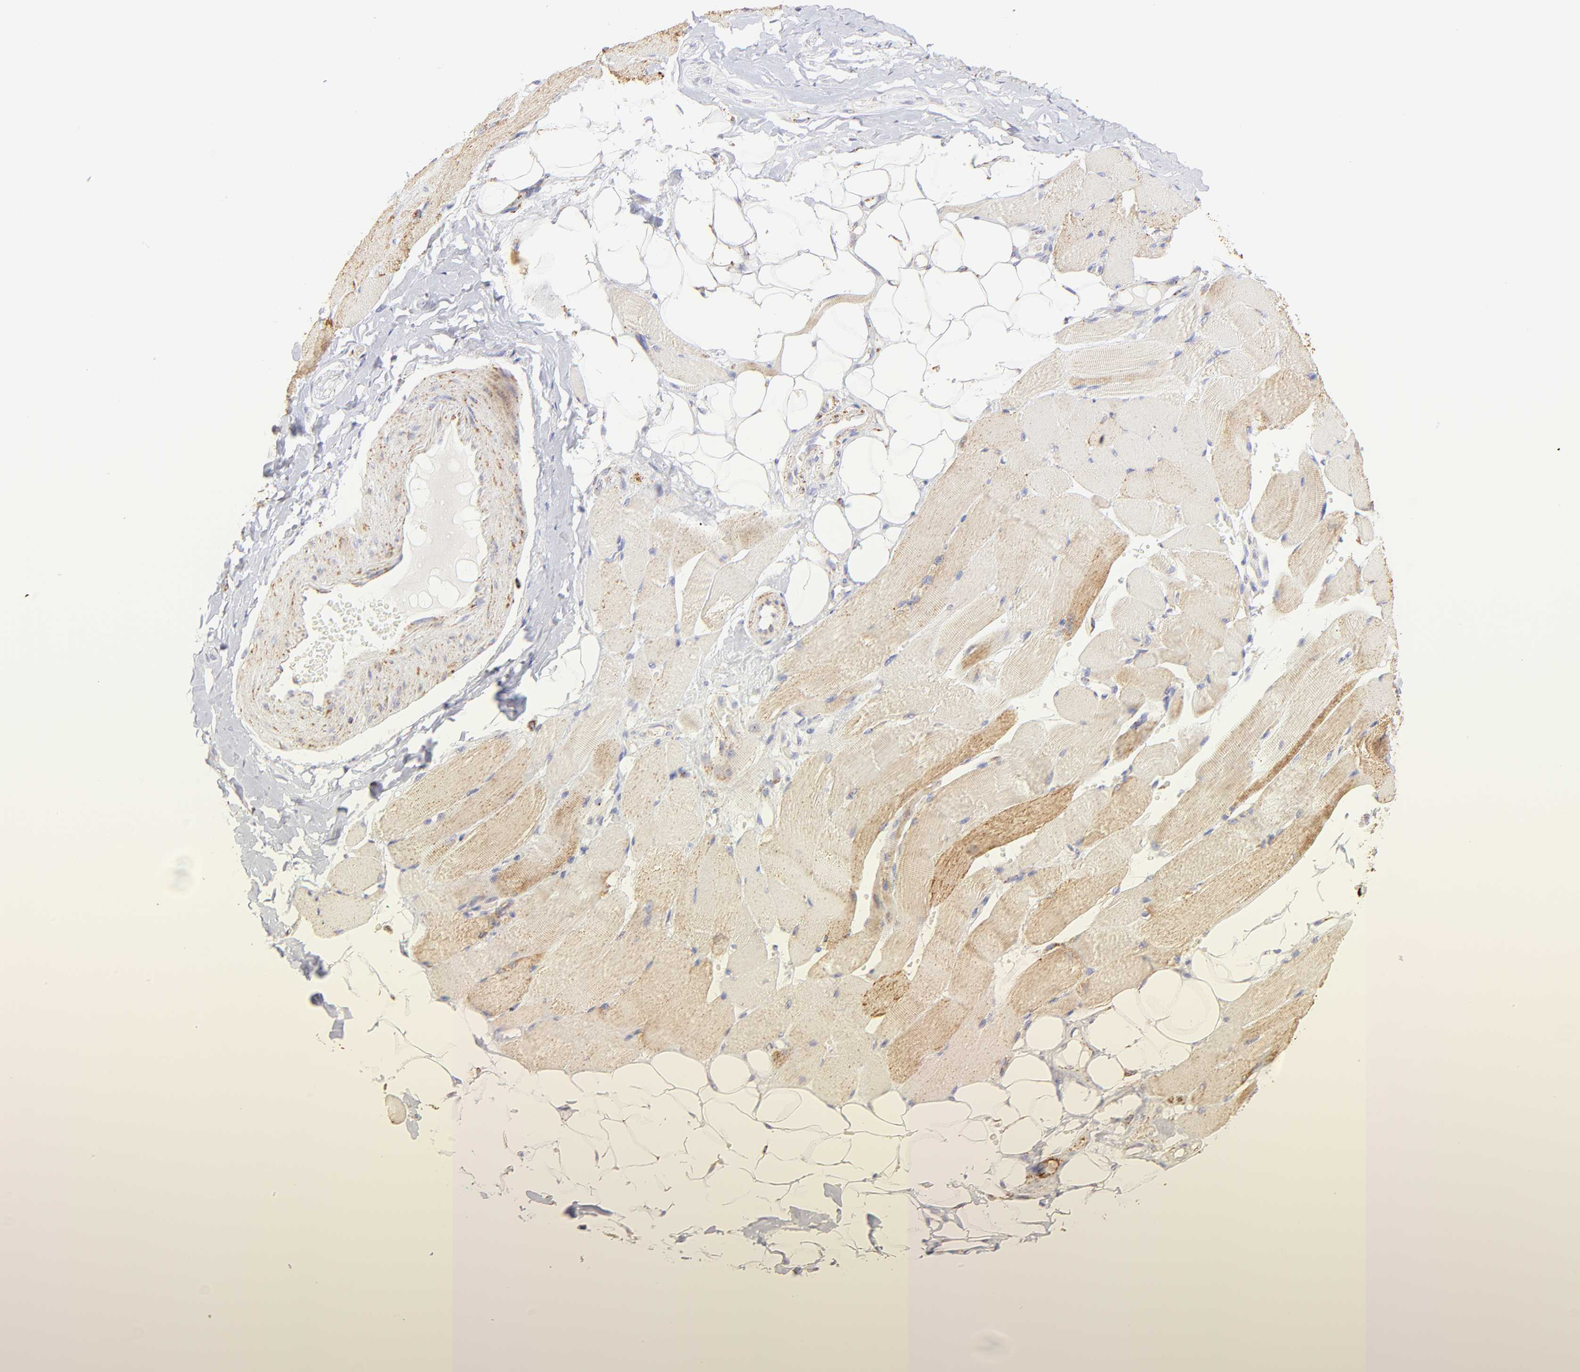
{"staining": {"intensity": "moderate", "quantity": "25%-75%", "location": "cytoplasmic/membranous"}, "tissue": "skeletal muscle", "cell_type": "Myocytes", "image_type": "normal", "snomed": [{"axis": "morphology", "description": "Normal tissue, NOS"}, {"axis": "topography", "description": "Skeletal muscle"}, {"axis": "topography", "description": "Peripheral nerve tissue"}], "caption": "Unremarkable skeletal muscle reveals moderate cytoplasmic/membranous positivity in about 25%-75% of myocytes.", "gene": "ECH1", "patient": {"sex": "female", "age": 84}}